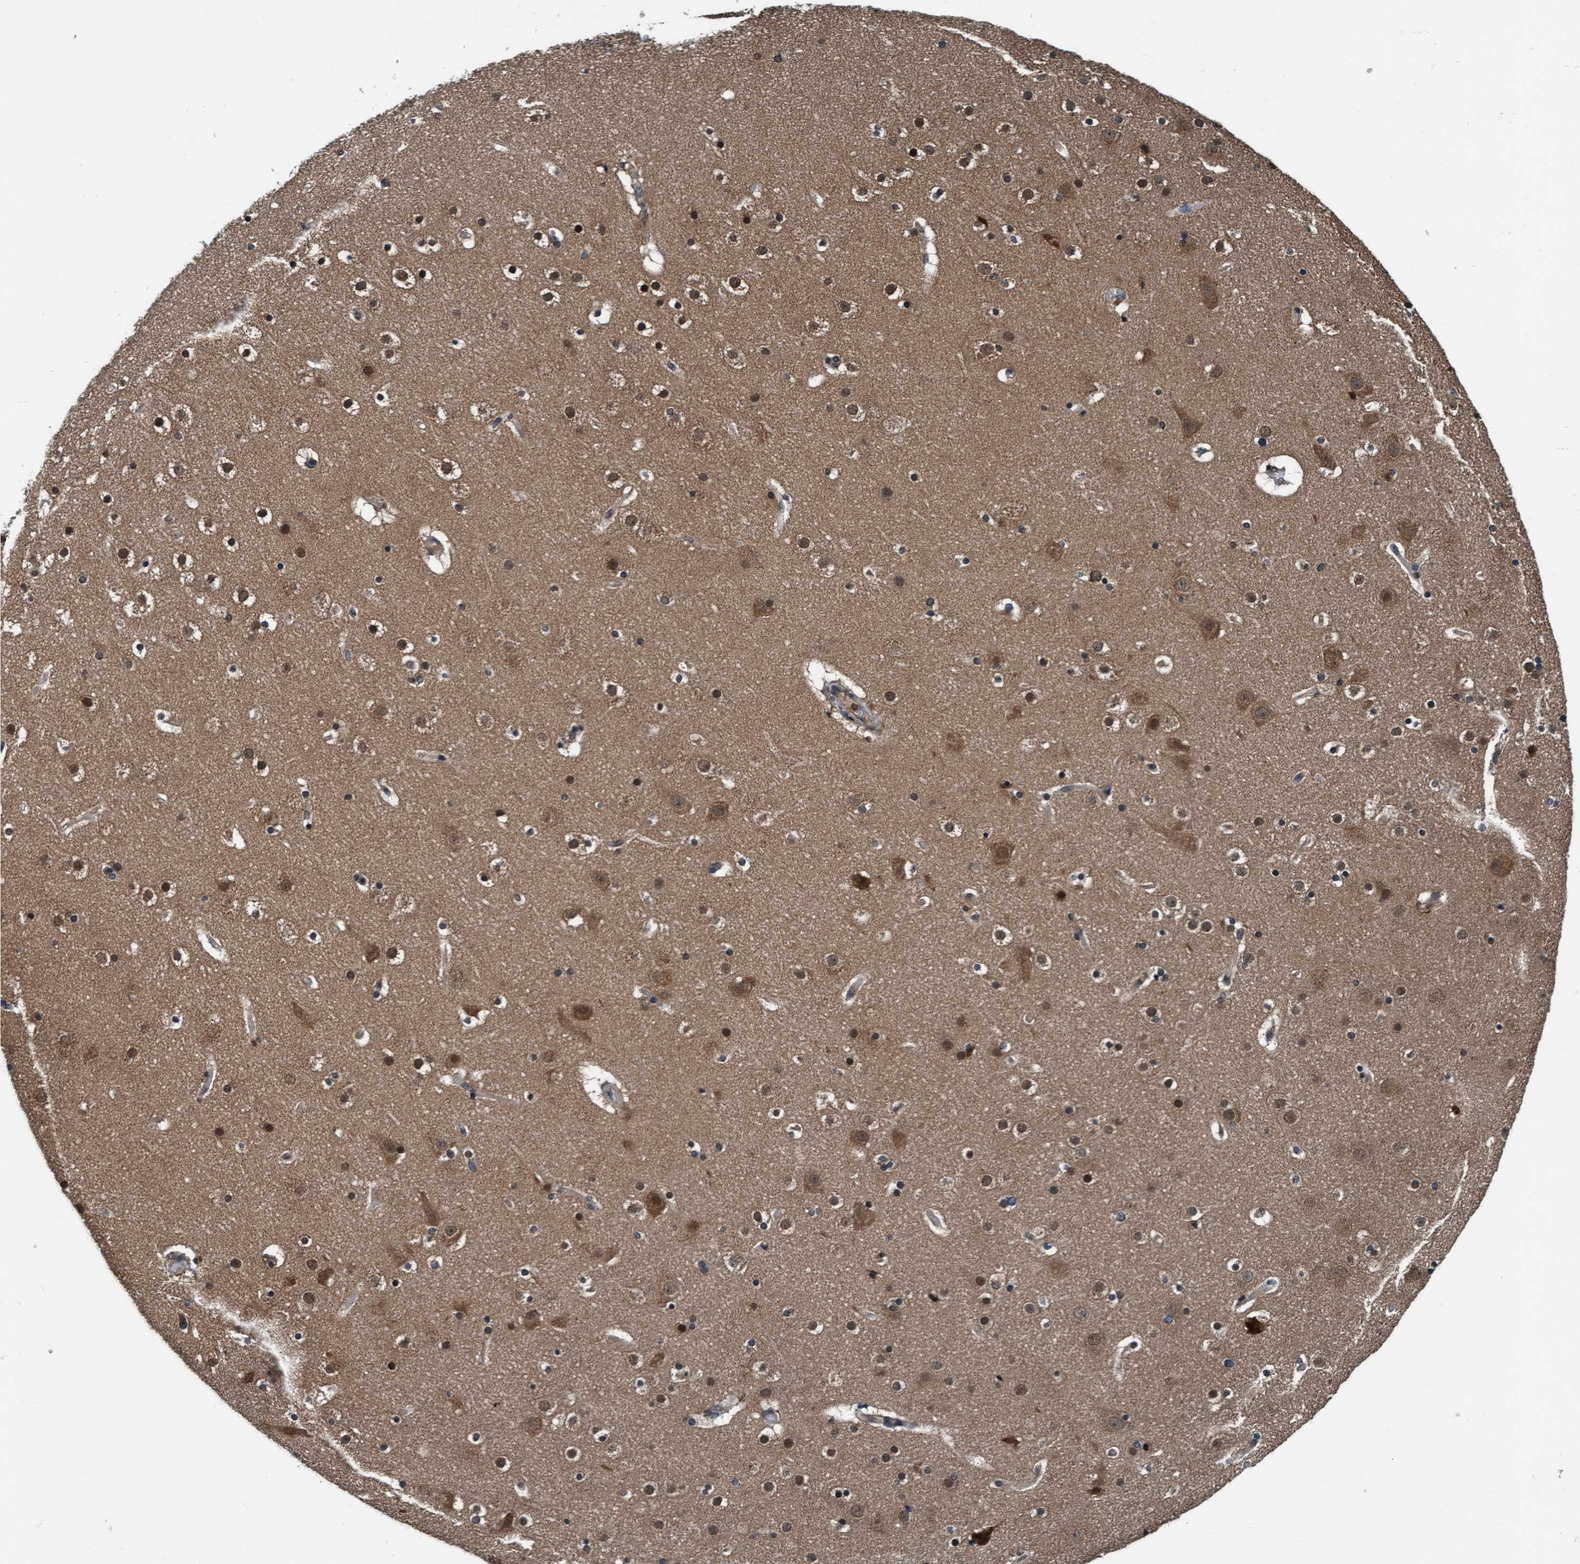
{"staining": {"intensity": "negative", "quantity": "none", "location": "none"}, "tissue": "cerebral cortex", "cell_type": "Endothelial cells", "image_type": "normal", "snomed": [{"axis": "morphology", "description": "Normal tissue, NOS"}, {"axis": "topography", "description": "Cerebral cortex"}], "caption": "Endothelial cells are negative for brown protein staining in benign cerebral cortex.", "gene": "WASF1", "patient": {"sex": "male", "age": 57}}